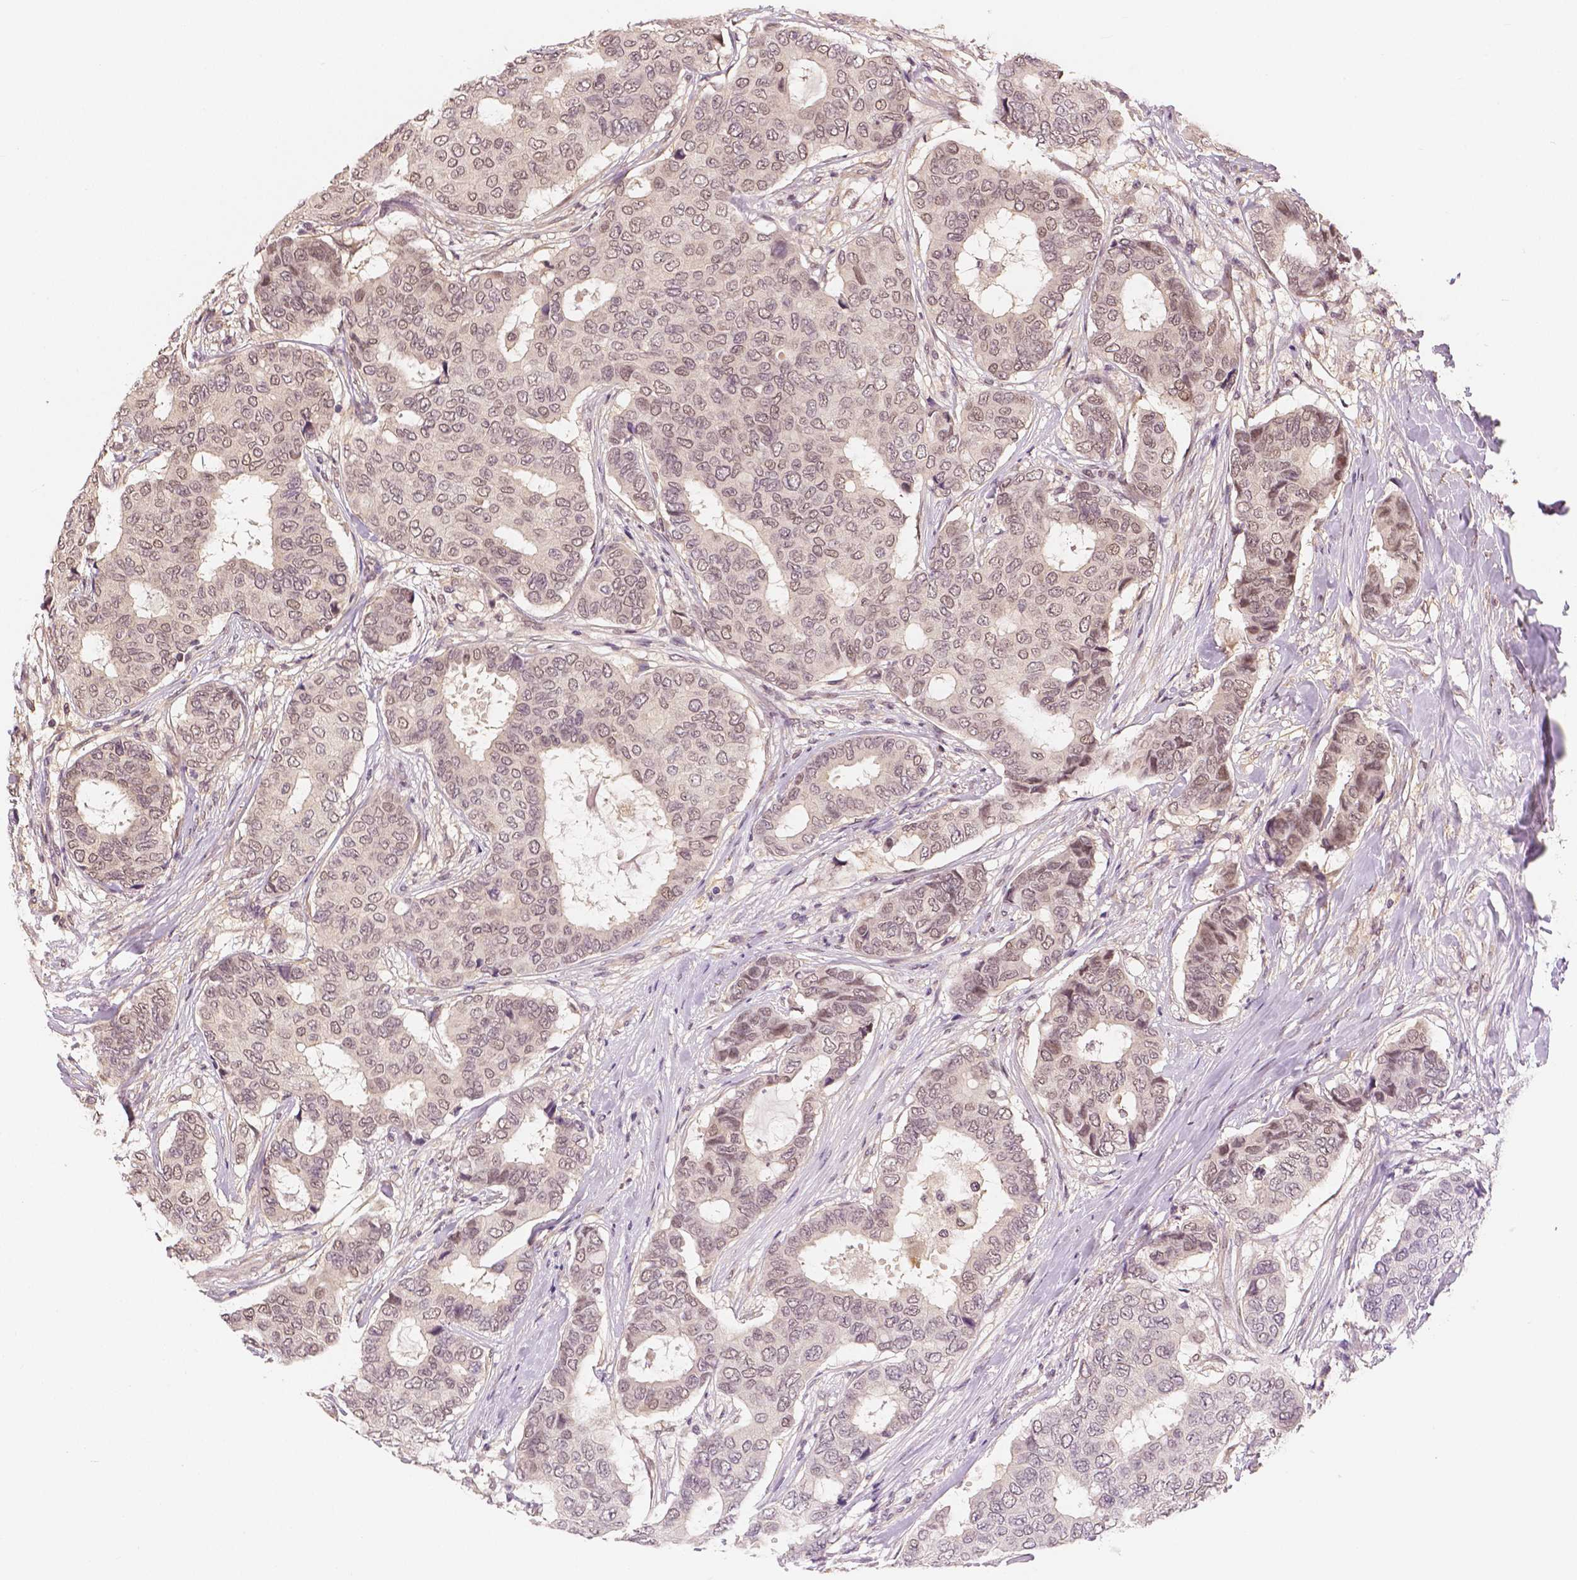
{"staining": {"intensity": "weak", "quantity": "25%-75%", "location": "nuclear"}, "tissue": "breast cancer", "cell_type": "Tumor cells", "image_type": "cancer", "snomed": [{"axis": "morphology", "description": "Duct carcinoma"}, {"axis": "topography", "description": "Breast"}], "caption": "Protein staining demonstrates weak nuclear expression in approximately 25%-75% of tumor cells in breast infiltrating ductal carcinoma.", "gene": "MAP1LC3B", "patient": {"sex": "female", "age": 75}}